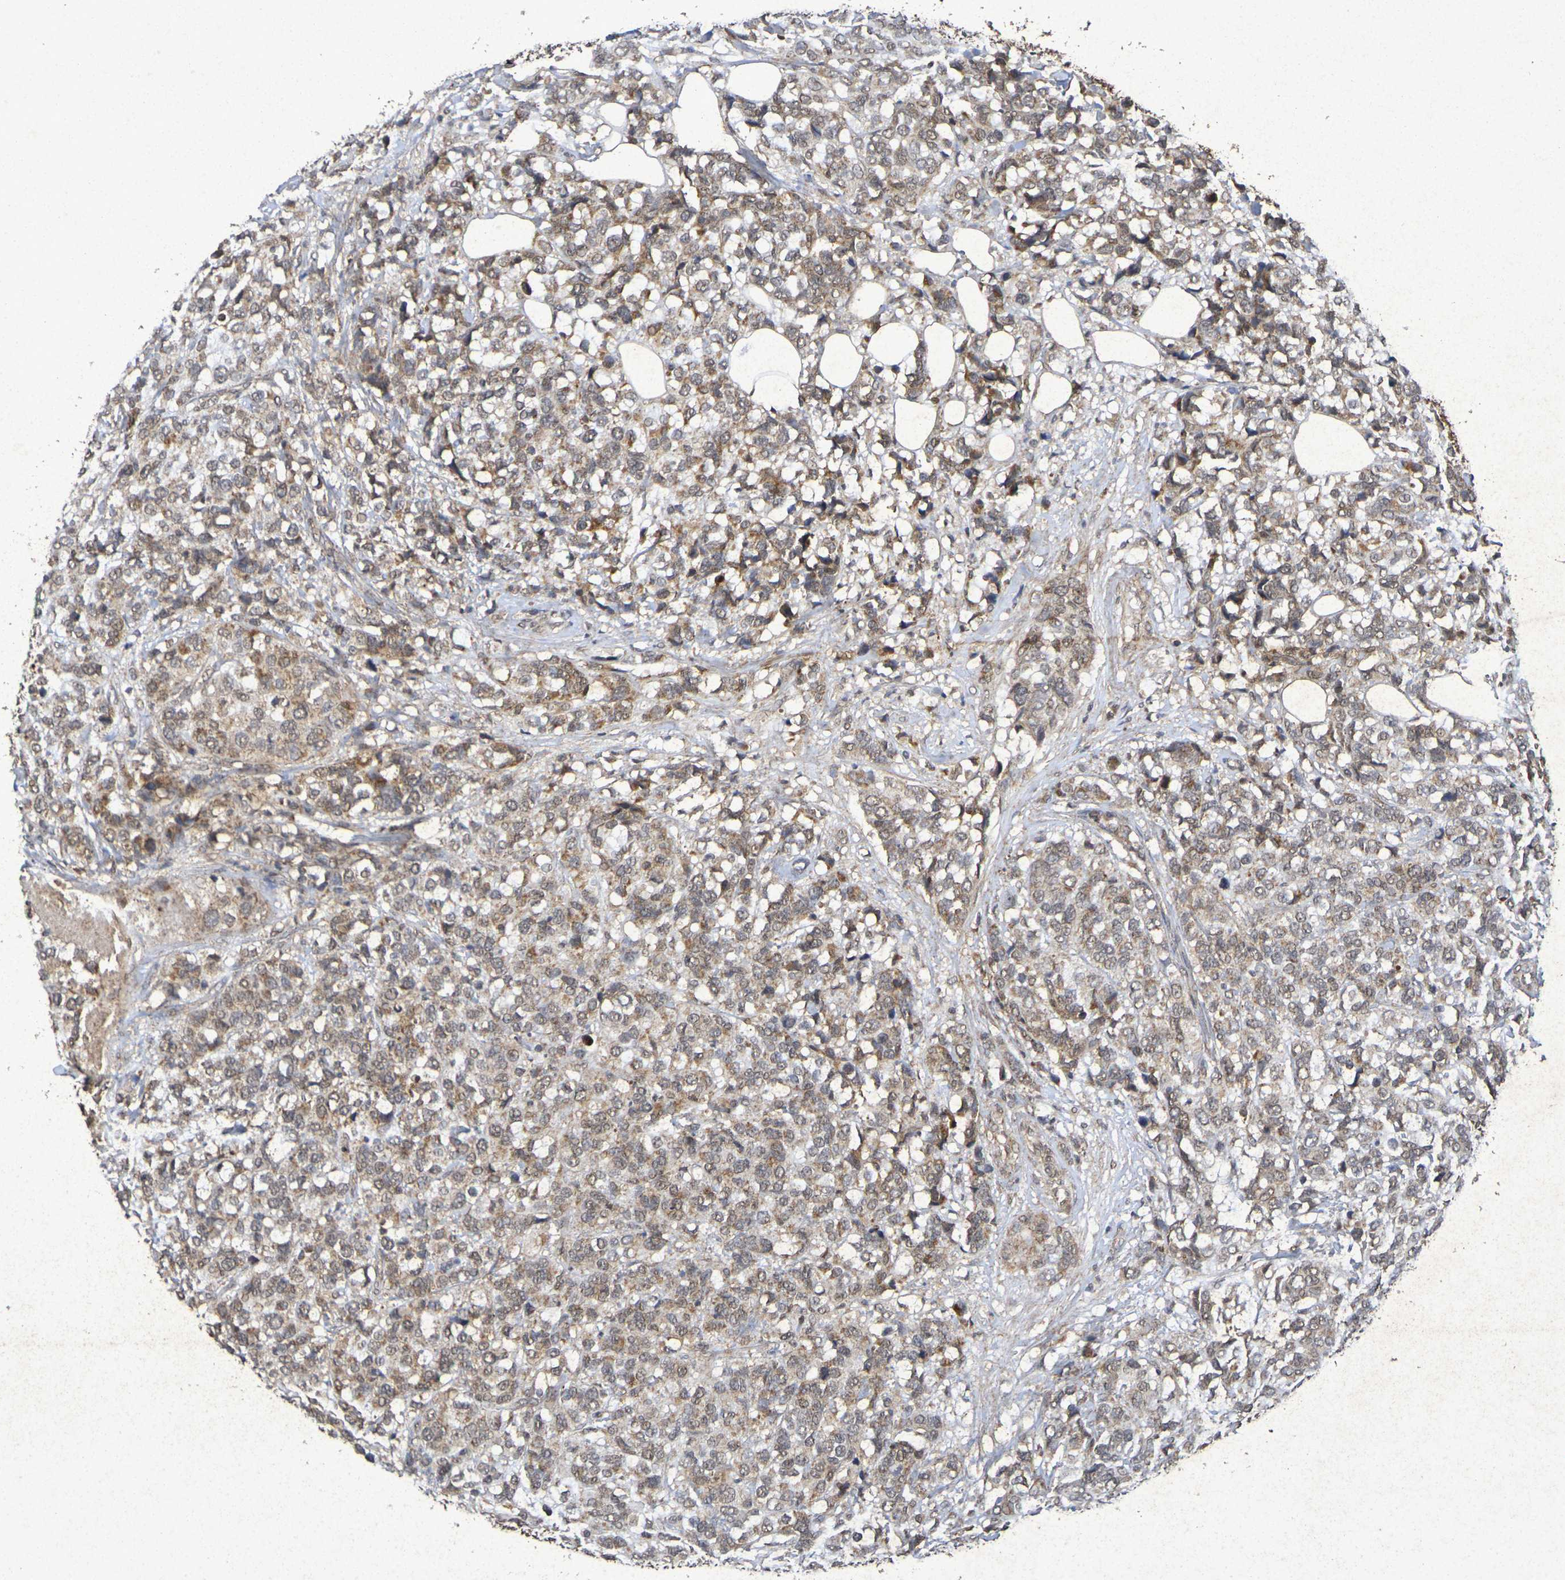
{"staining": {"intensity": "moderate", "quantity": ">75%", "location": "cytoplasmic/membranous"}, "tissue": "breast cancer", "cell_type": "Tumor cells", "image_type": "cancer", "snomed": [{"axis": "morphology", "description": "Lobular carcinoma"}, {"axis": "topography", "description": "Breast"}], "caption": "Protein staining displays moderate cytoplasmic/membranous positivity in about >75% of tumor cells in lobular carcinoma (breast).", "gene": "GUCY1A2", "patient": {"sex": "female", "age": 59}}